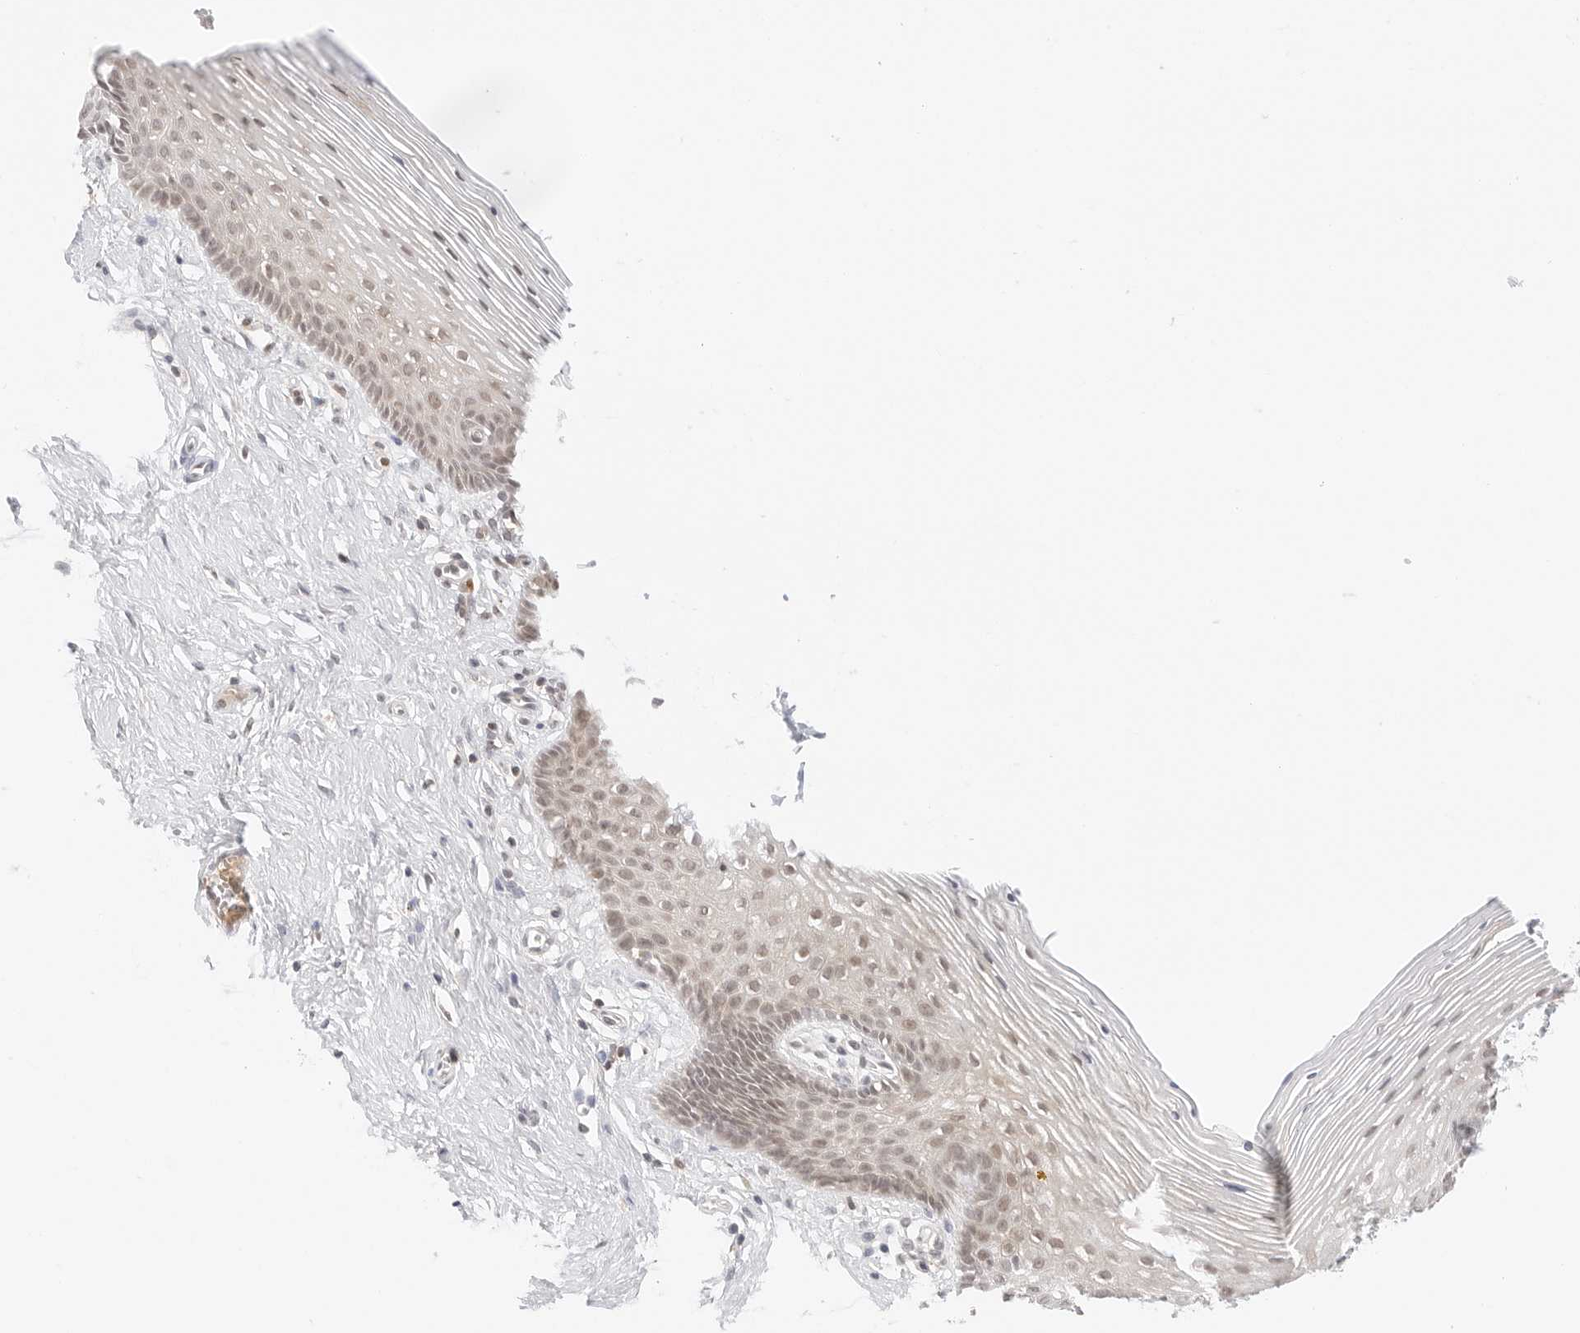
{"staining": {"intensity": "weak", "quantity": ">75%", "location": "nuclear"}, "tissue": "vagina", "cell_type": "Squamous epithelial cells", "image_type": "normal", "snomed": [{"axis": "morphology", "description": "Normal tissue, NOS"}, {"axis": "topography", "description": "Vagina"}], "caption": "DAB immunohistochemical staining of benign human vagina displays weak nuclear protein expression in about >75% of squamous epithelial cells.", "gene": "SEPTIN4", "patient": {"sex": "female", "age": 32}}